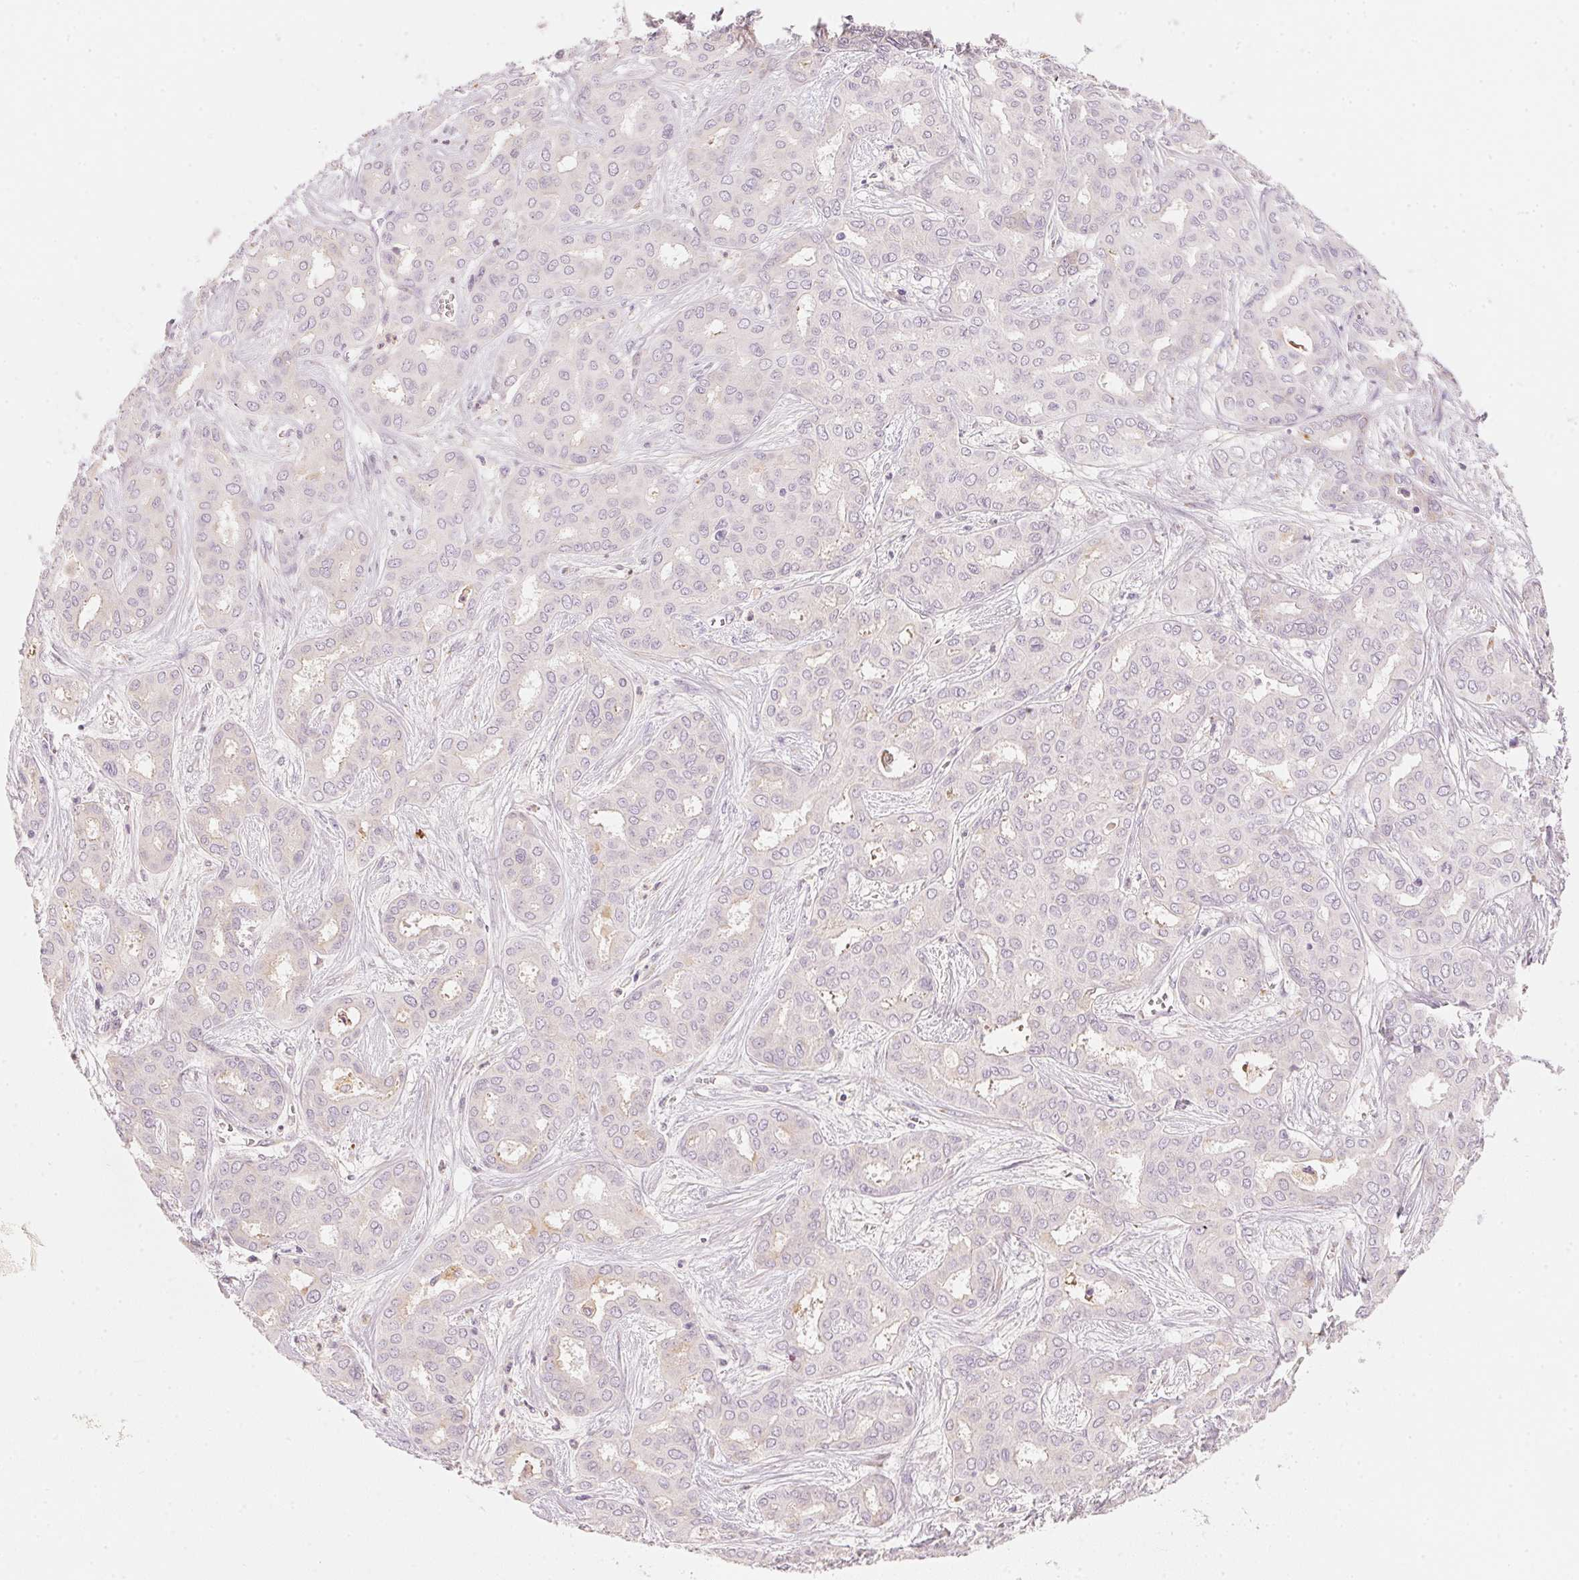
{"staining": {"intensity": "weak", "quantity": "<25%", "location": "cytoplasmic/membranous"}, "tissue": "liver cancer", "cell_type": "Tumor cells", "image_type": "cancer", "snomed": [{"axis": "morphology", "description": "Cholangiocarcinoma"}, {"axis": "topography", "description": "Liver"}], "caption": "Human liver cancer stained for a protein using immunohistochemistry (IHC) shows no expression in tumor cells.", "gene": "RMDN2", "patient": {"sex": "female", "age": 64}}